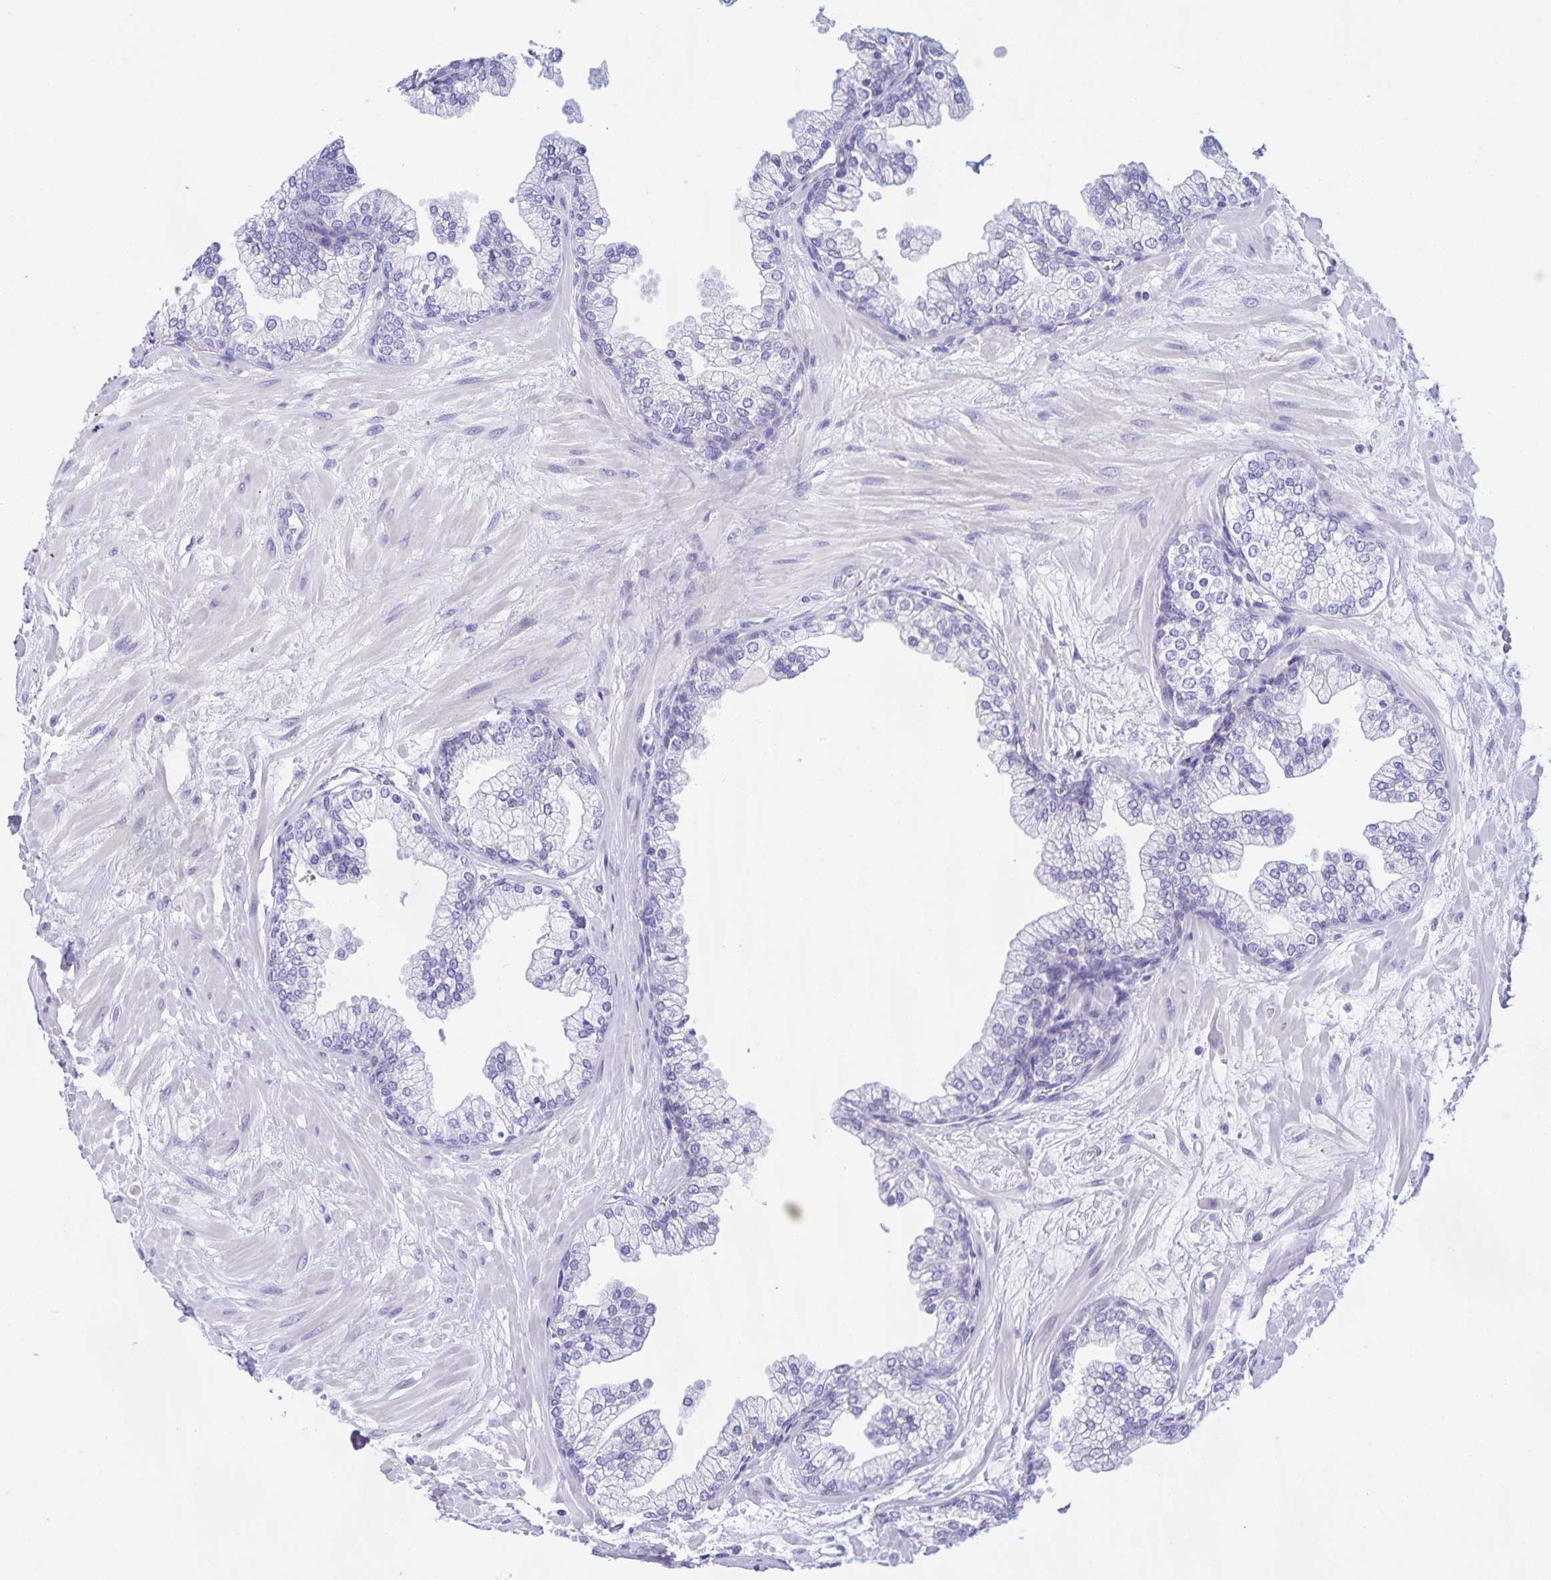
{"staining": {"intensity": "negative", "quantity": "none", "location": "none"}, "tissue": "prostate", "cell_type": "Glandular cells", "image_type": "normal", "snomed": [{"axis": "morphology", "description": "Normal tissue, NOS"}, {"axis": "topography", "description": "Prostate"}, {"axis": "topography", "description": "Peripheral nerve tissue"}], "caption": "This is an immunohistochemistry (IHC) micrograph of normal human prostate. There is no staining in glandular cells.", "gene": "CATSPER4", "patient": {"sex": "male", "age": 61}}